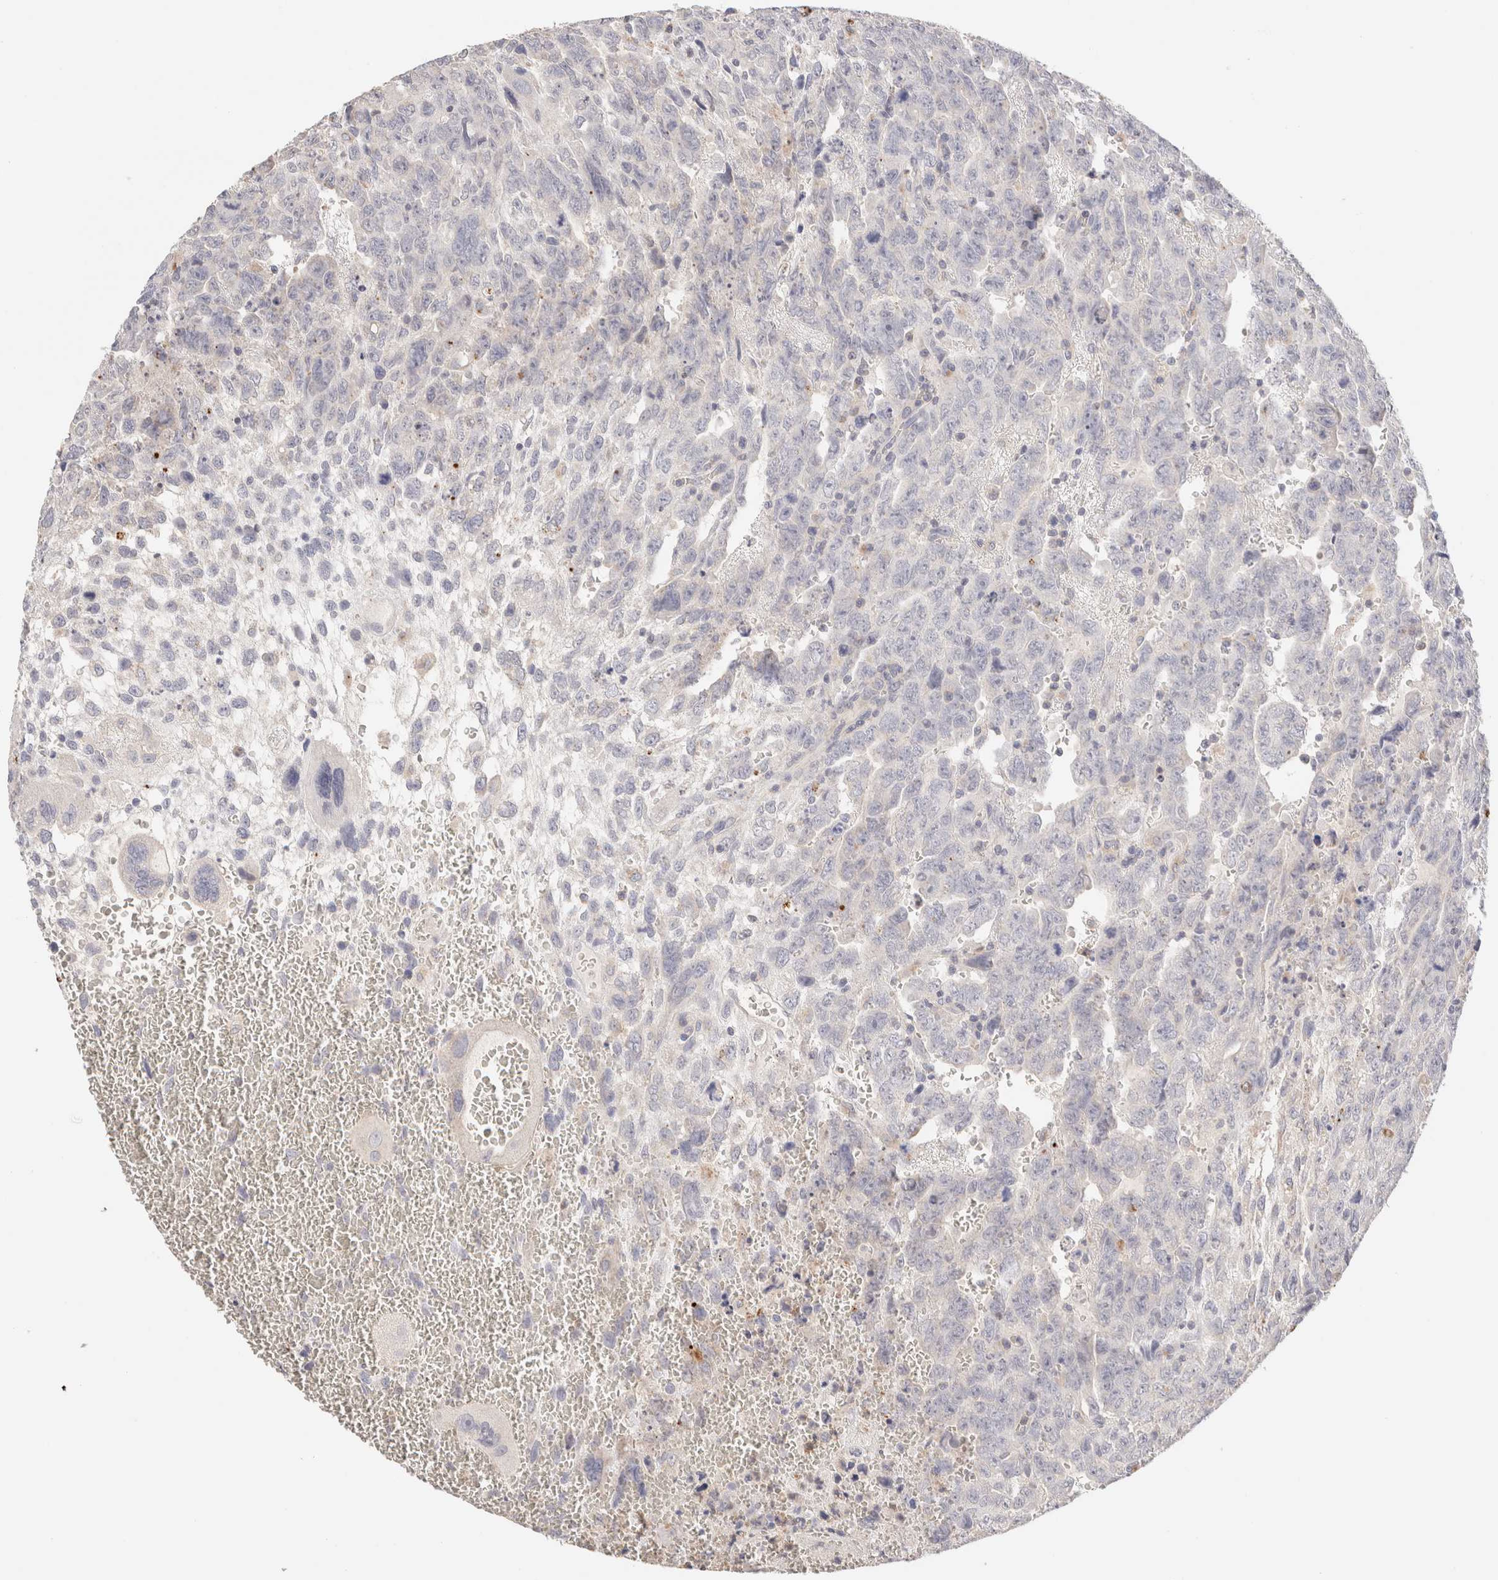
{"staining": {"intensity": "negative", "quantity": "none", "location": "none"}, "tissue": "testis cancer", "cell_type": "Tumor cells", "image_type": "cancer", "snomed": [{"axis": "morphology", "description": "Carcinoma, Embryonal, NOS"}, {"axis": "topography", "description": "Testis"}], "caption": "The micrograph demonstrates no significant staining in tumor cells of testis cancer (embryonal carcinoma).", "gene": "SCGB2A2", "patient": {"sex": "male", "age": 28}}